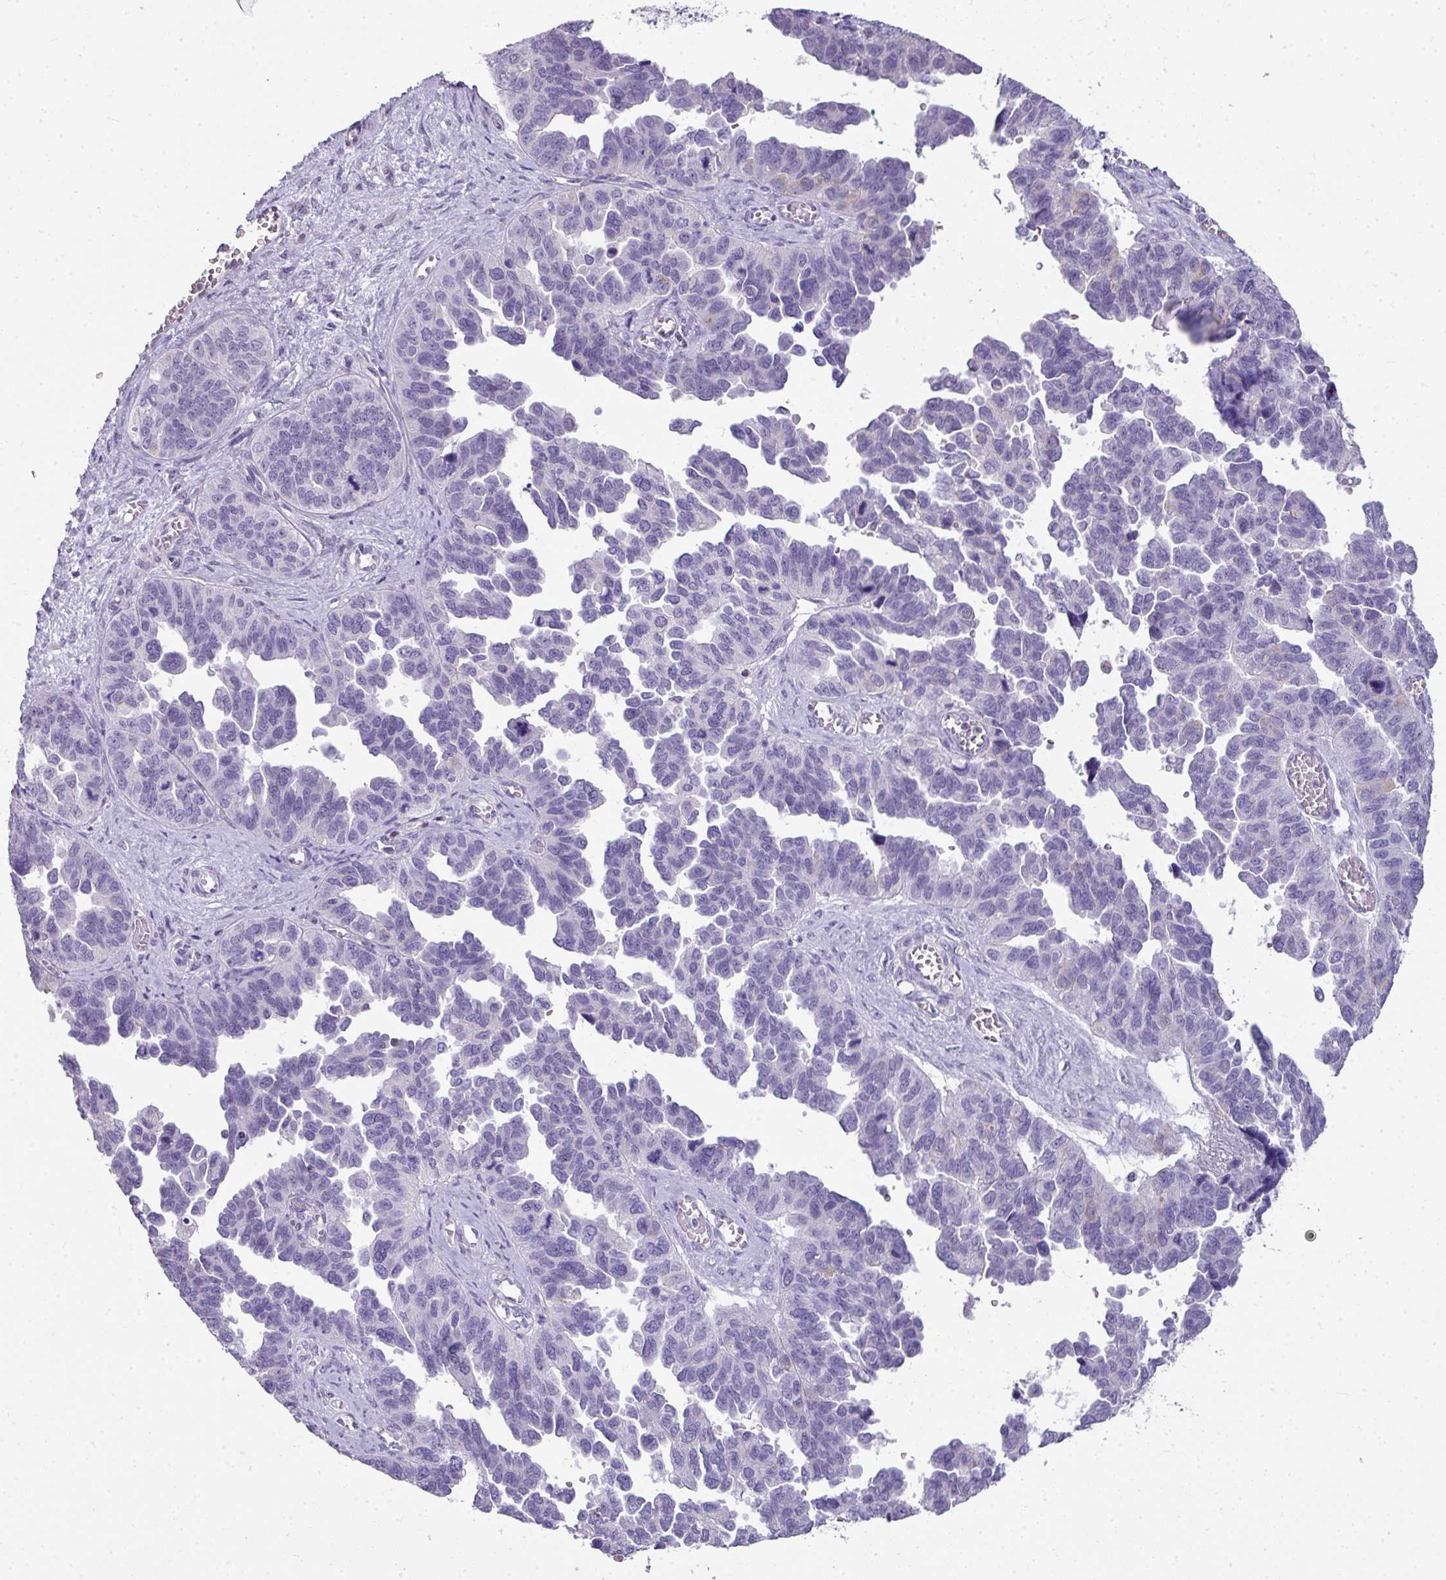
{"staining": {"intensity": "negative", "quantity": "none", "location": "none"}, "tissue": "ovarian cancer", "cell_type": "Tumor cells", "image_type": "cancer", "snomed": [{"axis": "morphology", "description": "Cystadenocarcinoma, serous, NOS"}, {"axis": "topography", "description": "Ovary"}], "caption": "Tumor cells are negative for brown protein staining in ovarian serous cystadenocarcinoma.", "gene": "STAT5A", "patient": {"sex": "female", "age": 64}}